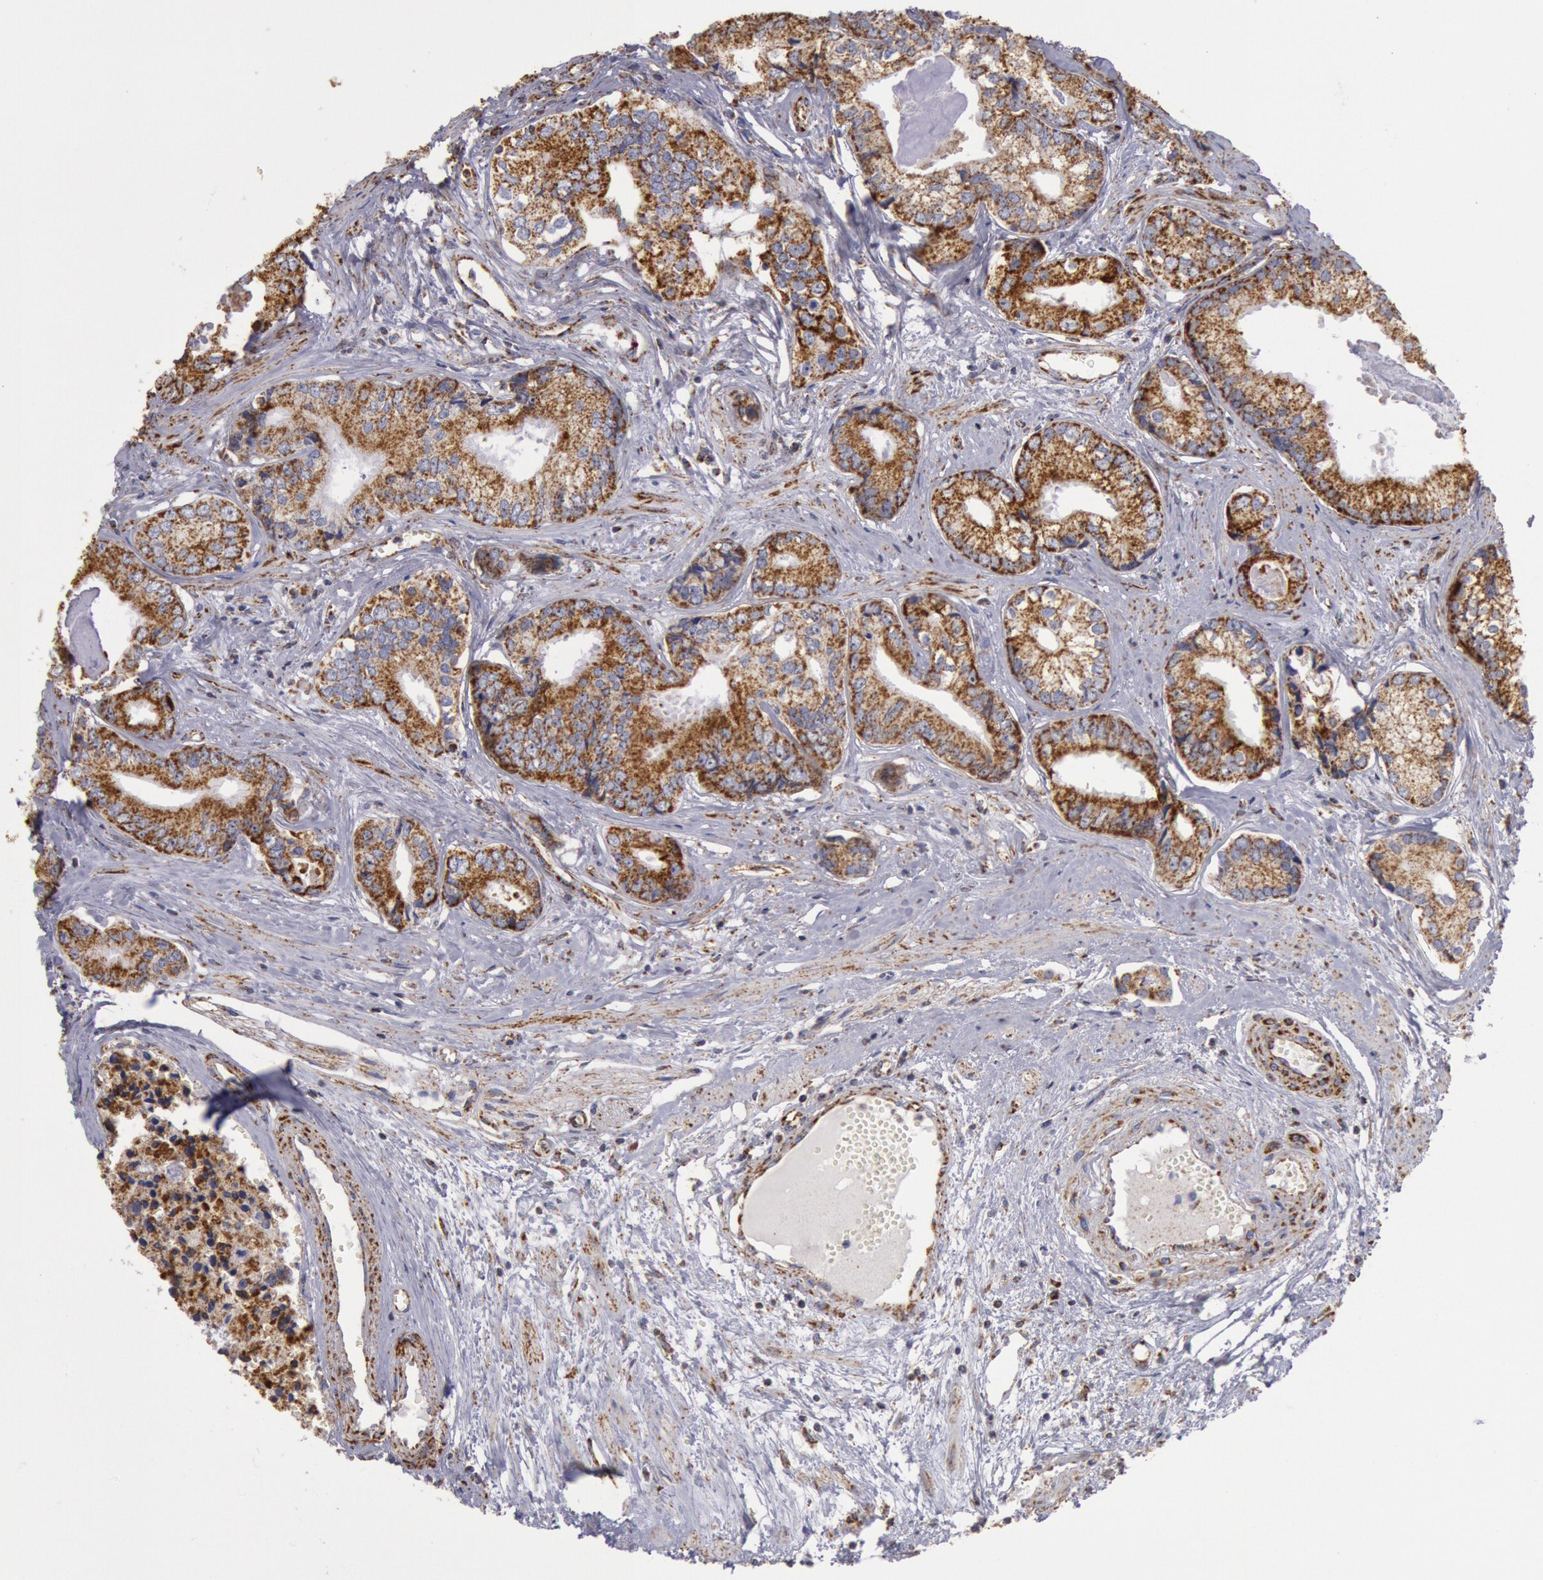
{"staining": {"intensity": "strong", "quantity": ">75%", "location": "cytoplasmic/membranous"}, "tissue": "prostate cancer", "cell_type": "Tumor cells", "image_type": "cancer", "snomed": [{"axis": "morphology", "description": "Adenocarcinoma, High grade"}, {"axis": "topography", "description": "Prostate"}], "caption": "Brown immunohistochemical staining in high-grade adenocarcinoma (prostate) exhibits strong cytoplasmic/membranous expression in approximately >75% of tumor cells.", "gene": "CYC1", "patient": {"sex": "male", "age": 56}}